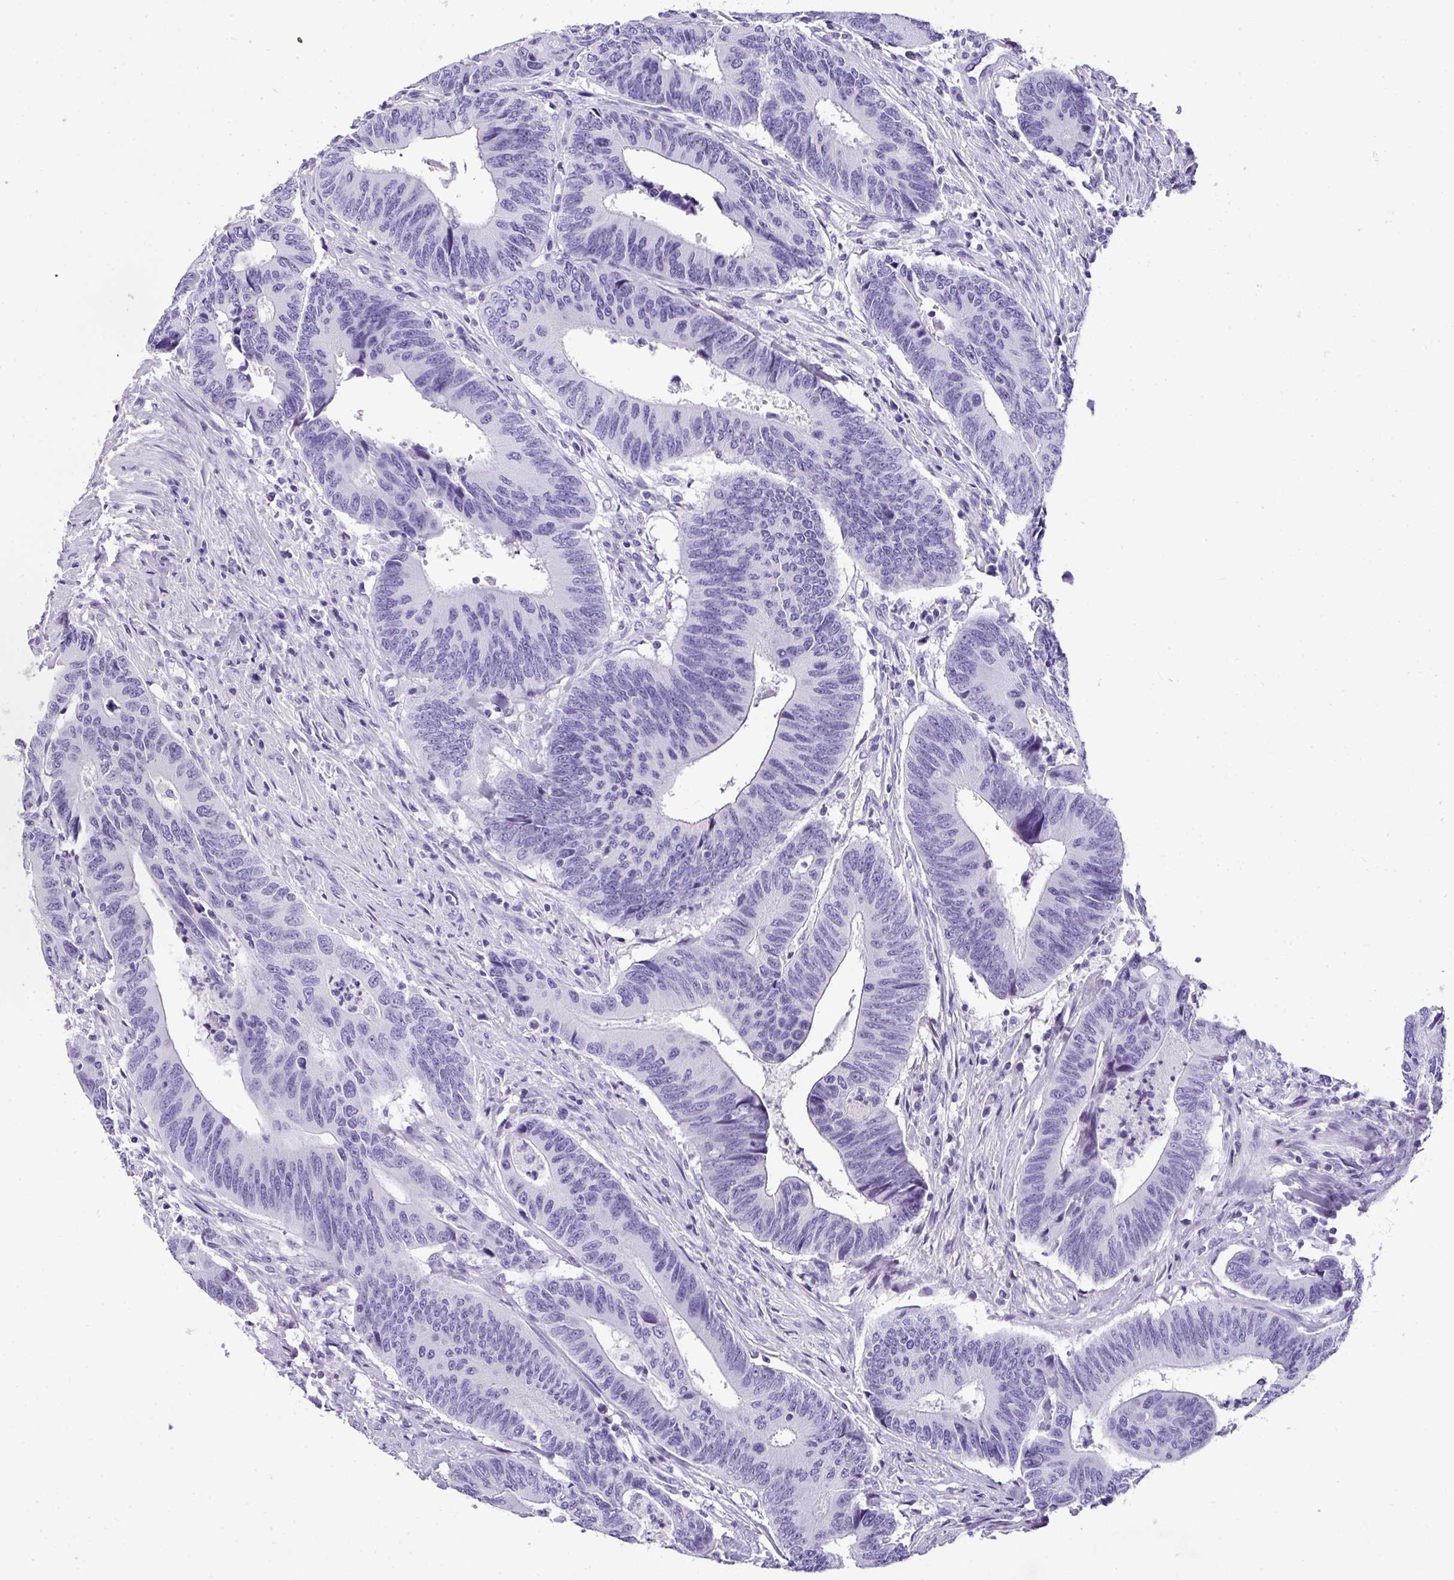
{"staining": {"intensity": "negative", "quantity": "none", "location": "none"}, "tissue": "colorectal cancer", "cell_type": "Tumor cells", "image_type": "cancer", "snomed": [{"axis": "morphology", "description": "Adenocarcinoma, NOS"}, {"axis": "topography", "description": "Colon"}], "caption": "A high-resolution micrograph shows immunohistochemistry (IHC) staining of colorectal adenocarcinoma, which reveals no significant expression in tumor cells. (DAB immunohistochemistry (IHC) with hematoxylin counter stain).", "gene": "MUC21", "patient": {"sex": "male", "age": 87}}